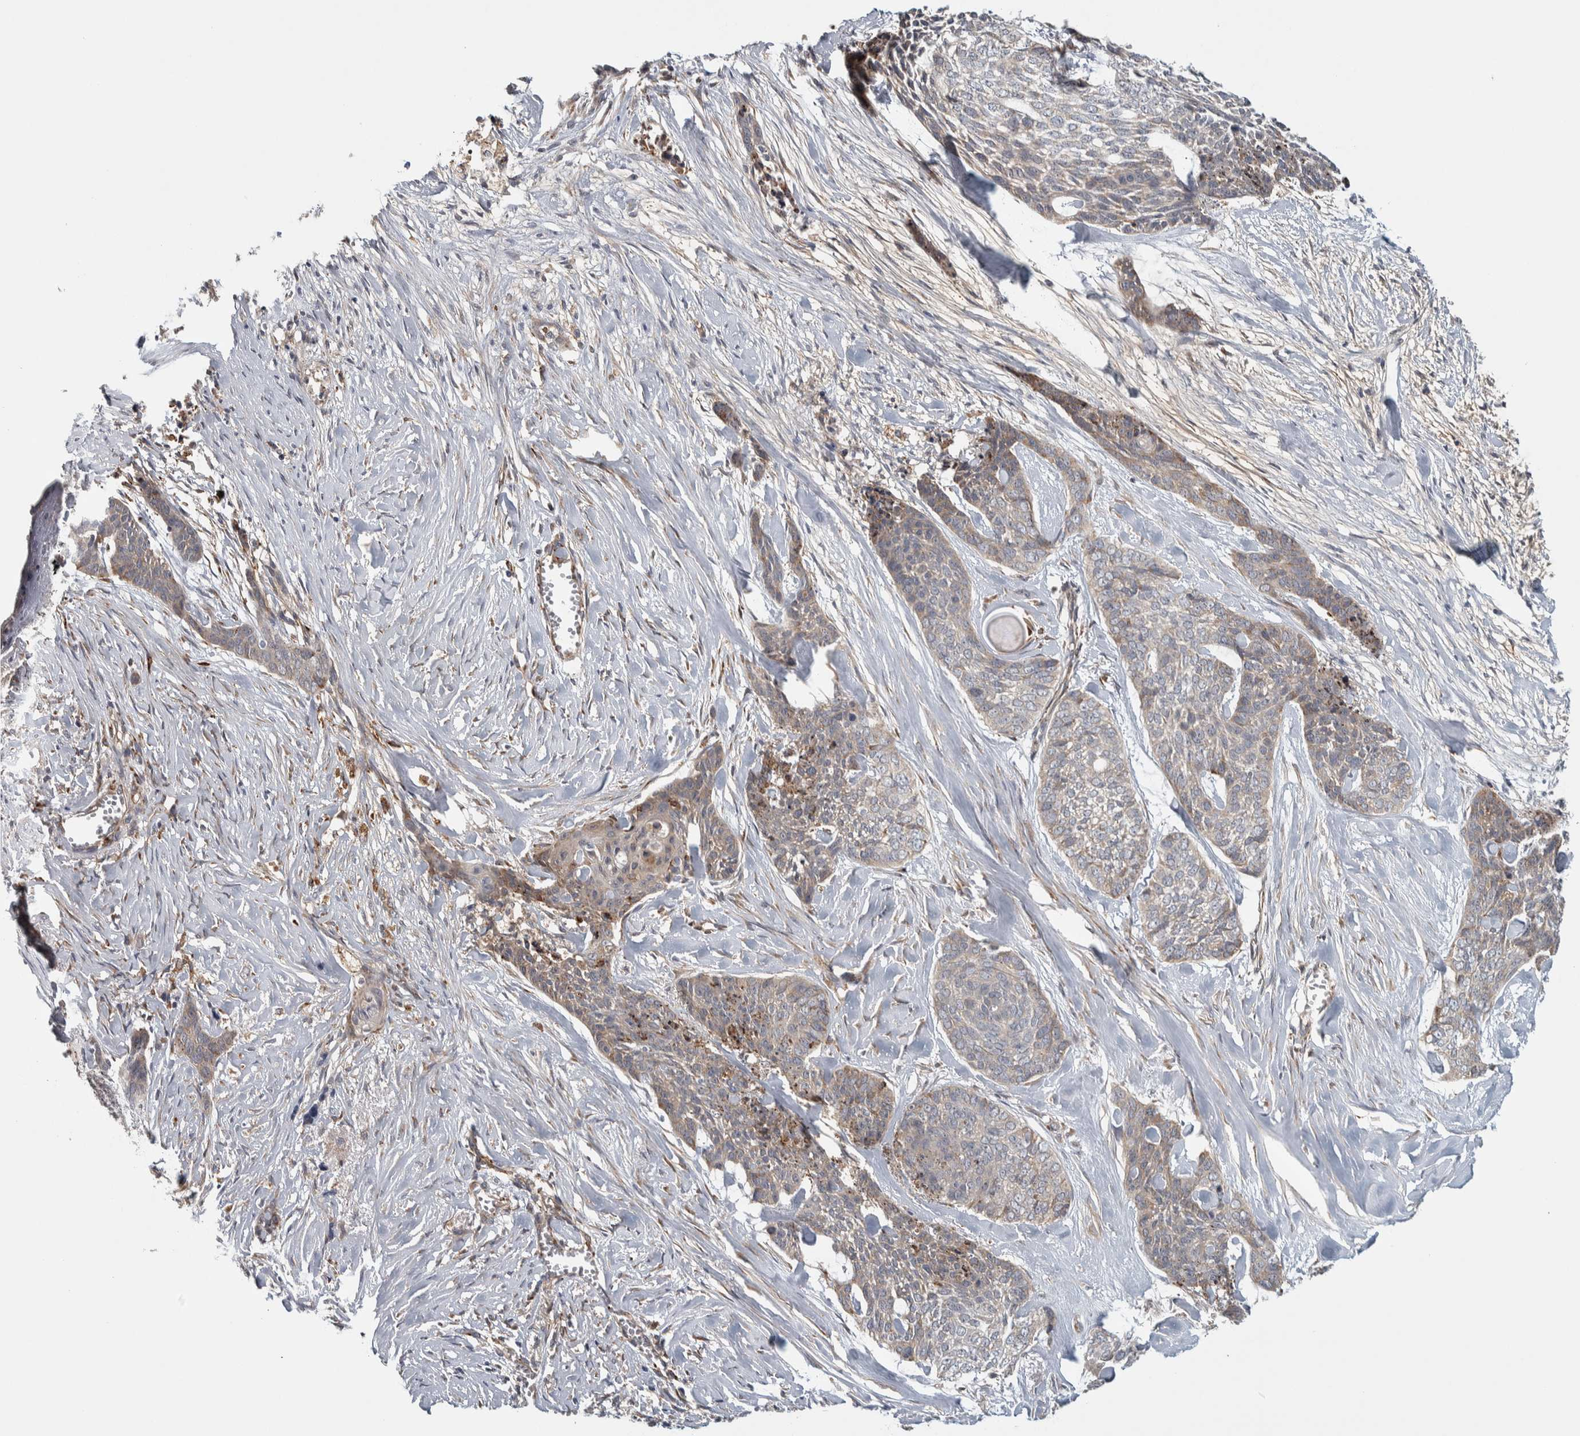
{"staining": {"intensity": "weak", "quantity": "25%-75%", "location": "cytoplasmic/membranous"}, "tissue": "skin cancer", "cell_type": "Tumor cells", "image_type": "cancer", "snomed": [{"axis": "morphology", "description": "Basal cell carcinoma"}, {"axis": "topography", "description": "Skin"}], "caption": "The micrograph shows immunohistochemical staining of skin basal cell carcinoma. There is weak cytoplasmic/membranous positivity is seen in approximately 25%-75% of tumor cells.", "gene": "ADPRM", "patient": {"sex": "female", "age": 64}}